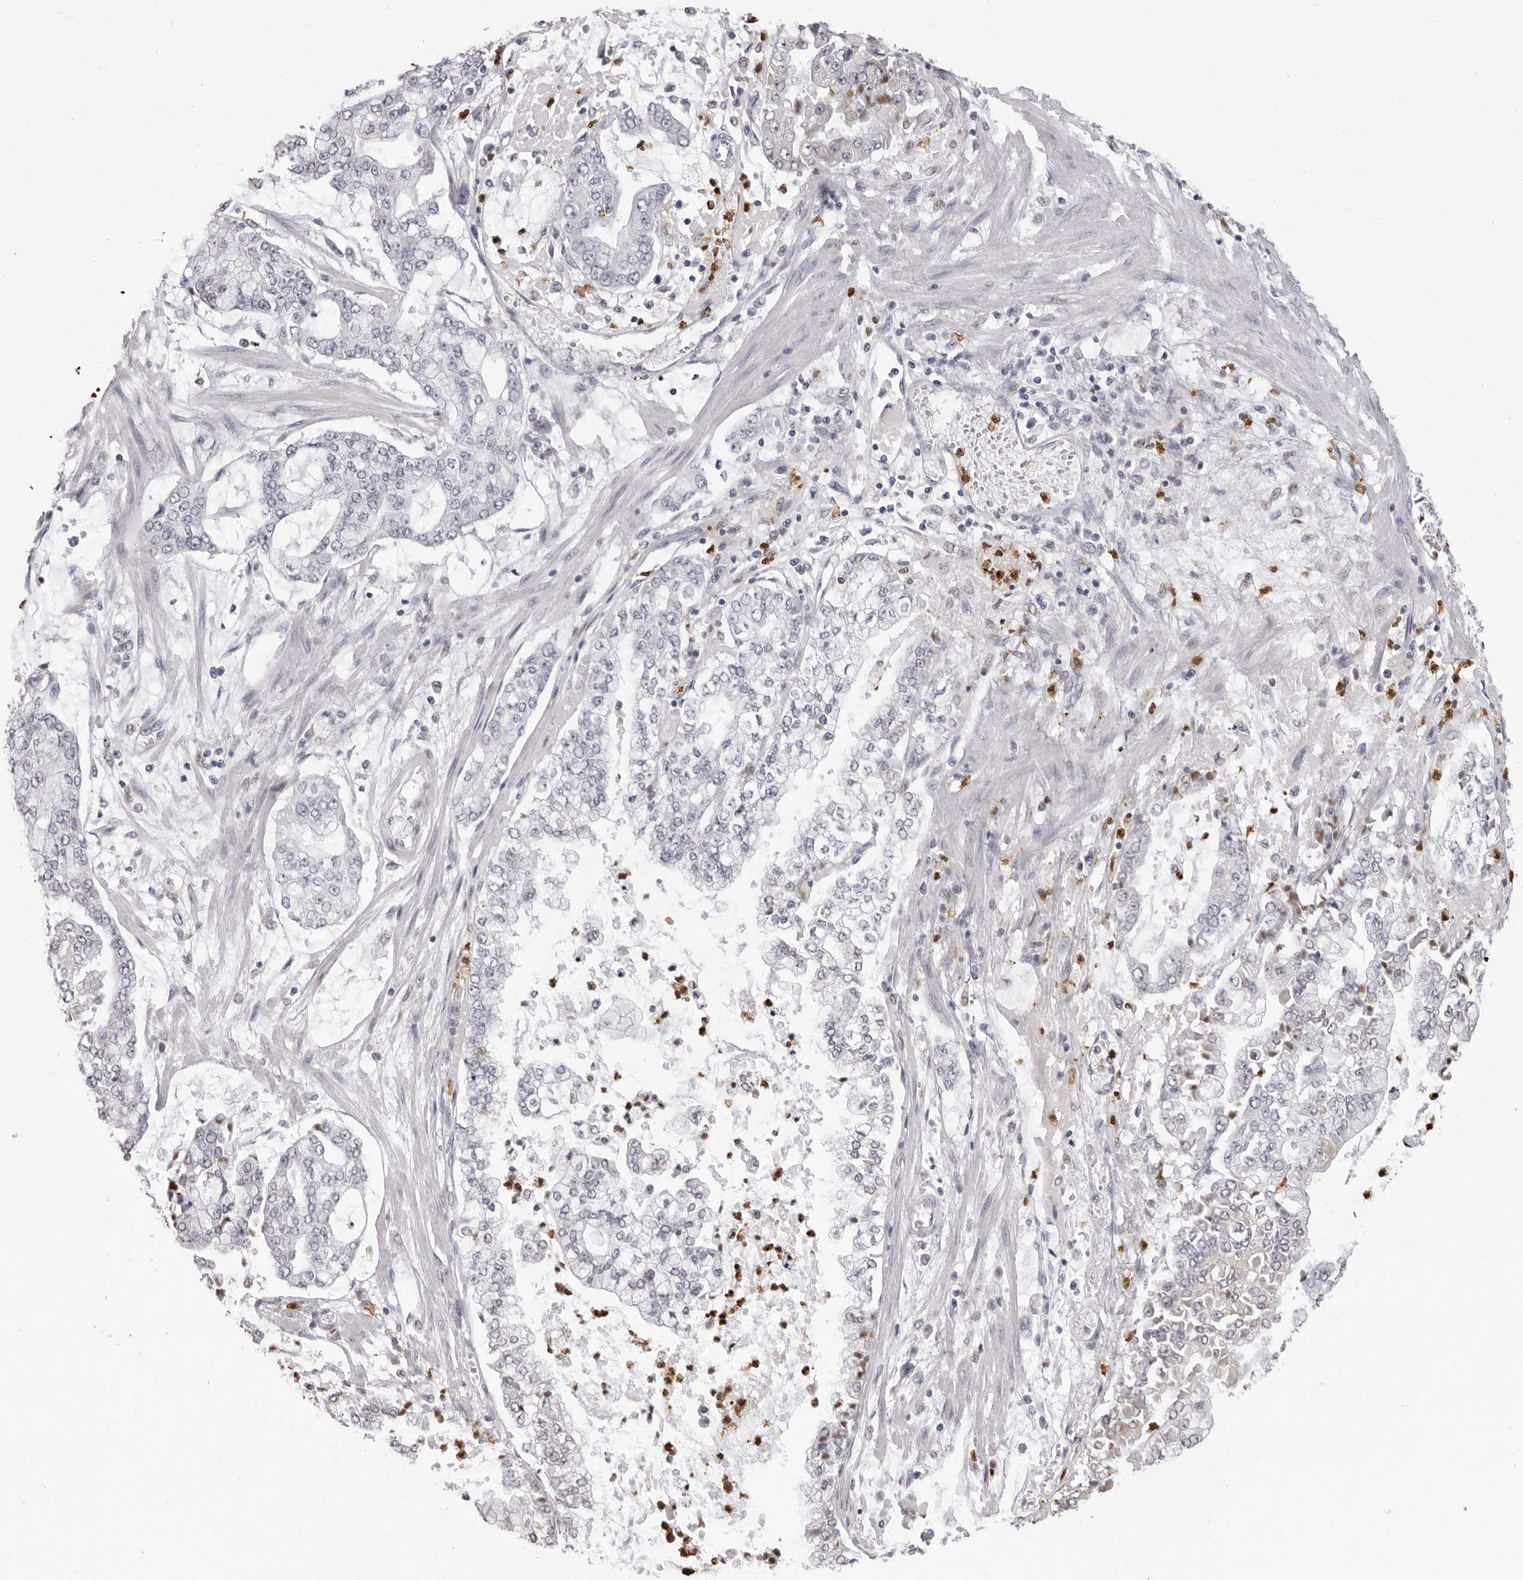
{"staining": {"intensity": "negative", "quantity": "none", "location": "none"}, "tissue": "stomach cancer", "cell_type": "Tumor cells", "image_type": "cancer", "snomed": [{"axis": "morphology", "description": "Adenocarcinoma, NOS"}, {"axis": "topography", "description": "Stomach"}], "caption": "This is an IHC histopathology image of human stomach adenocarcinoma. There is no expression in tumor cells.", "gene": "IL31", "patient": {"sex": "male", "age": 76}}